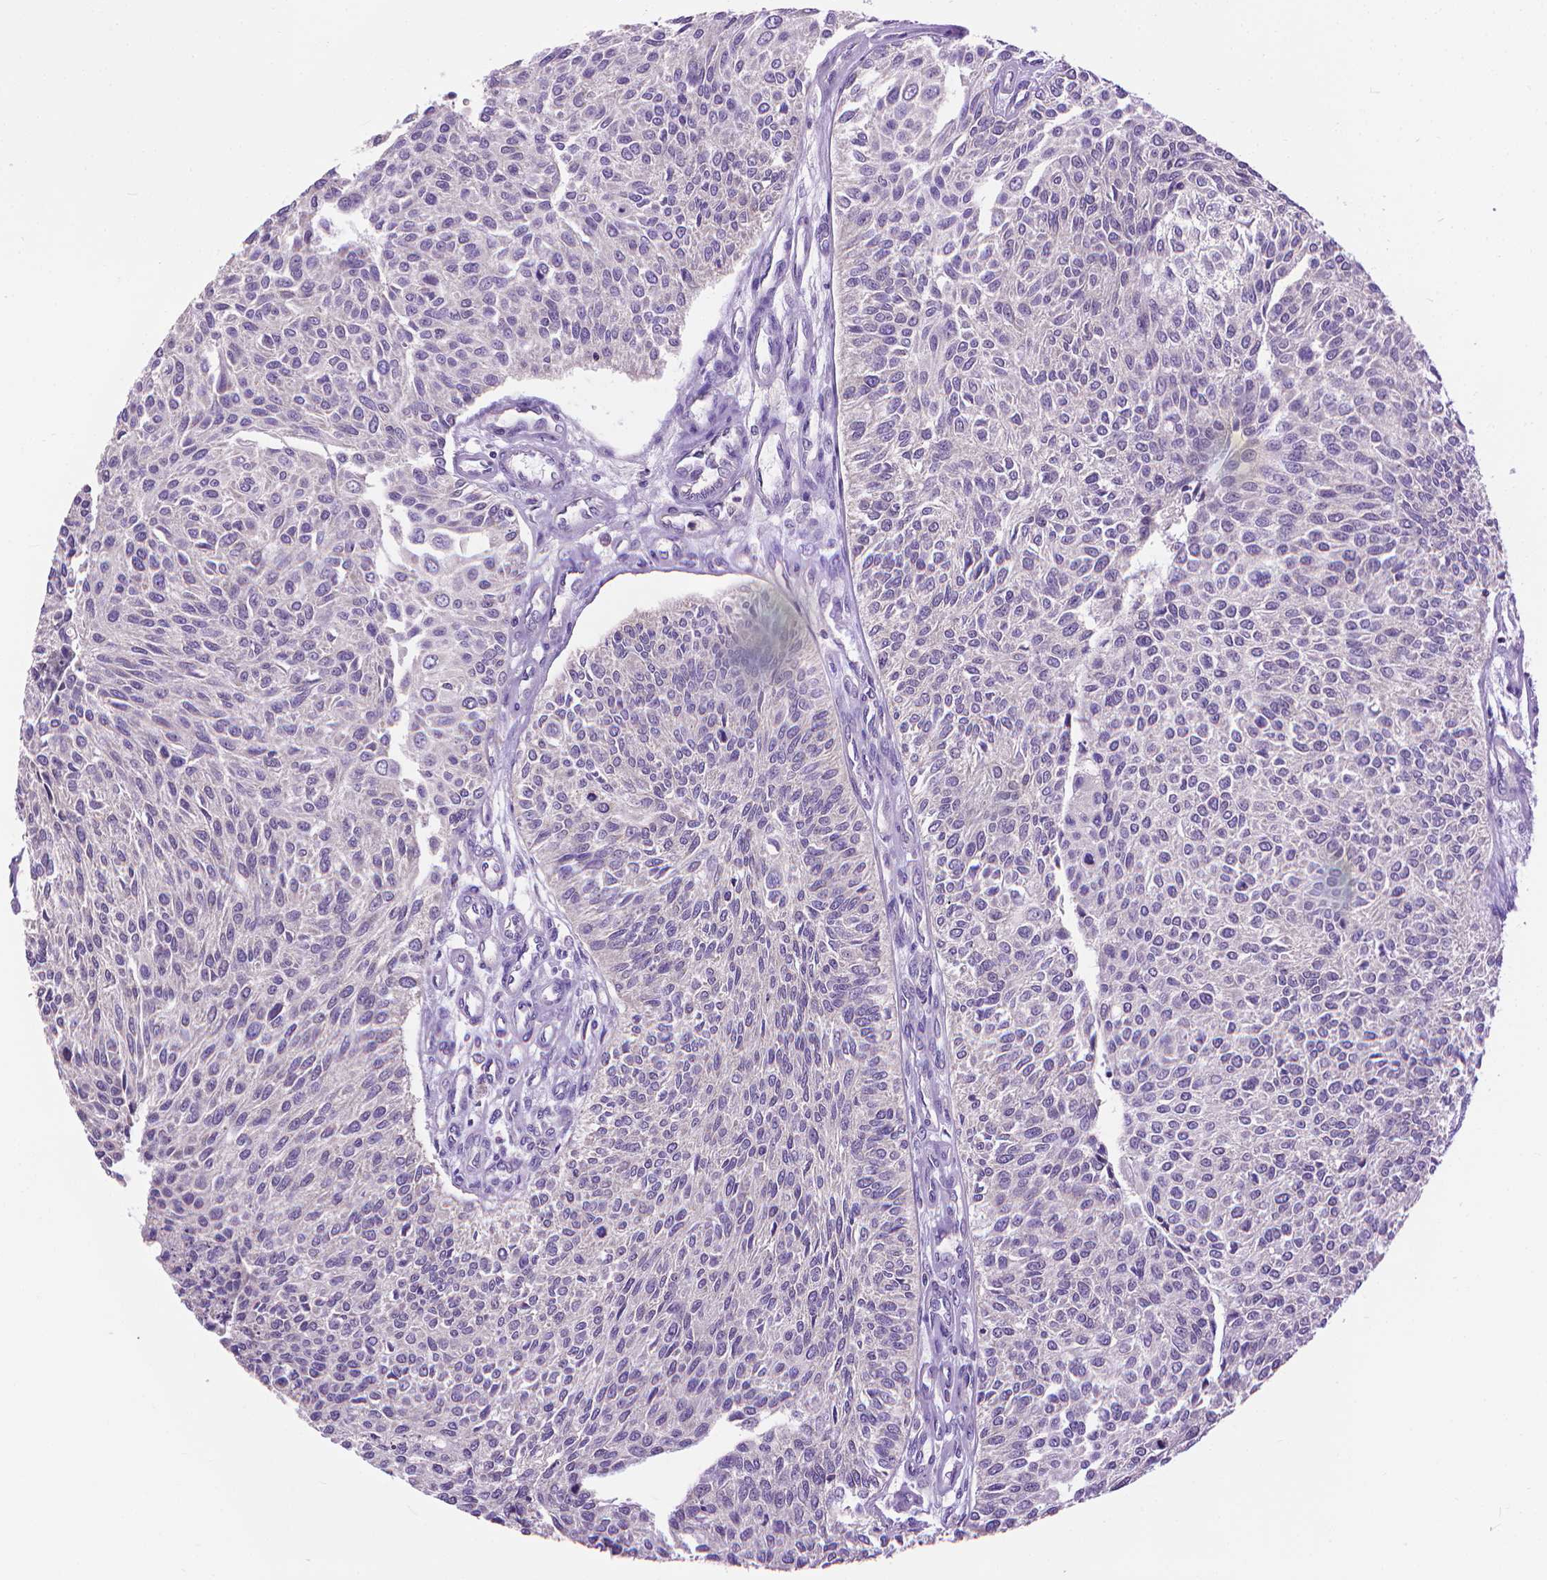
{"staining": {"intensity": "negative", "quantity": "none", "location": "none"}, "tissue": "urothelial cancer", "cell_type": "Tumor cells", "image_type": "cancer", "snomed": [{"axis": "morphology", "description": "Urothelial carcinoma, NOS"}, {"axis": "topography", "description": "Urinary bladder"}], "caption": "A high-resolution histopathology image shows immunohistochemistry (IHC) staining of urothelial cancer, which displays no significant expression in tumor cells.", "gene": "SYN1", "patient": {"sex": "male", "age": 55}}